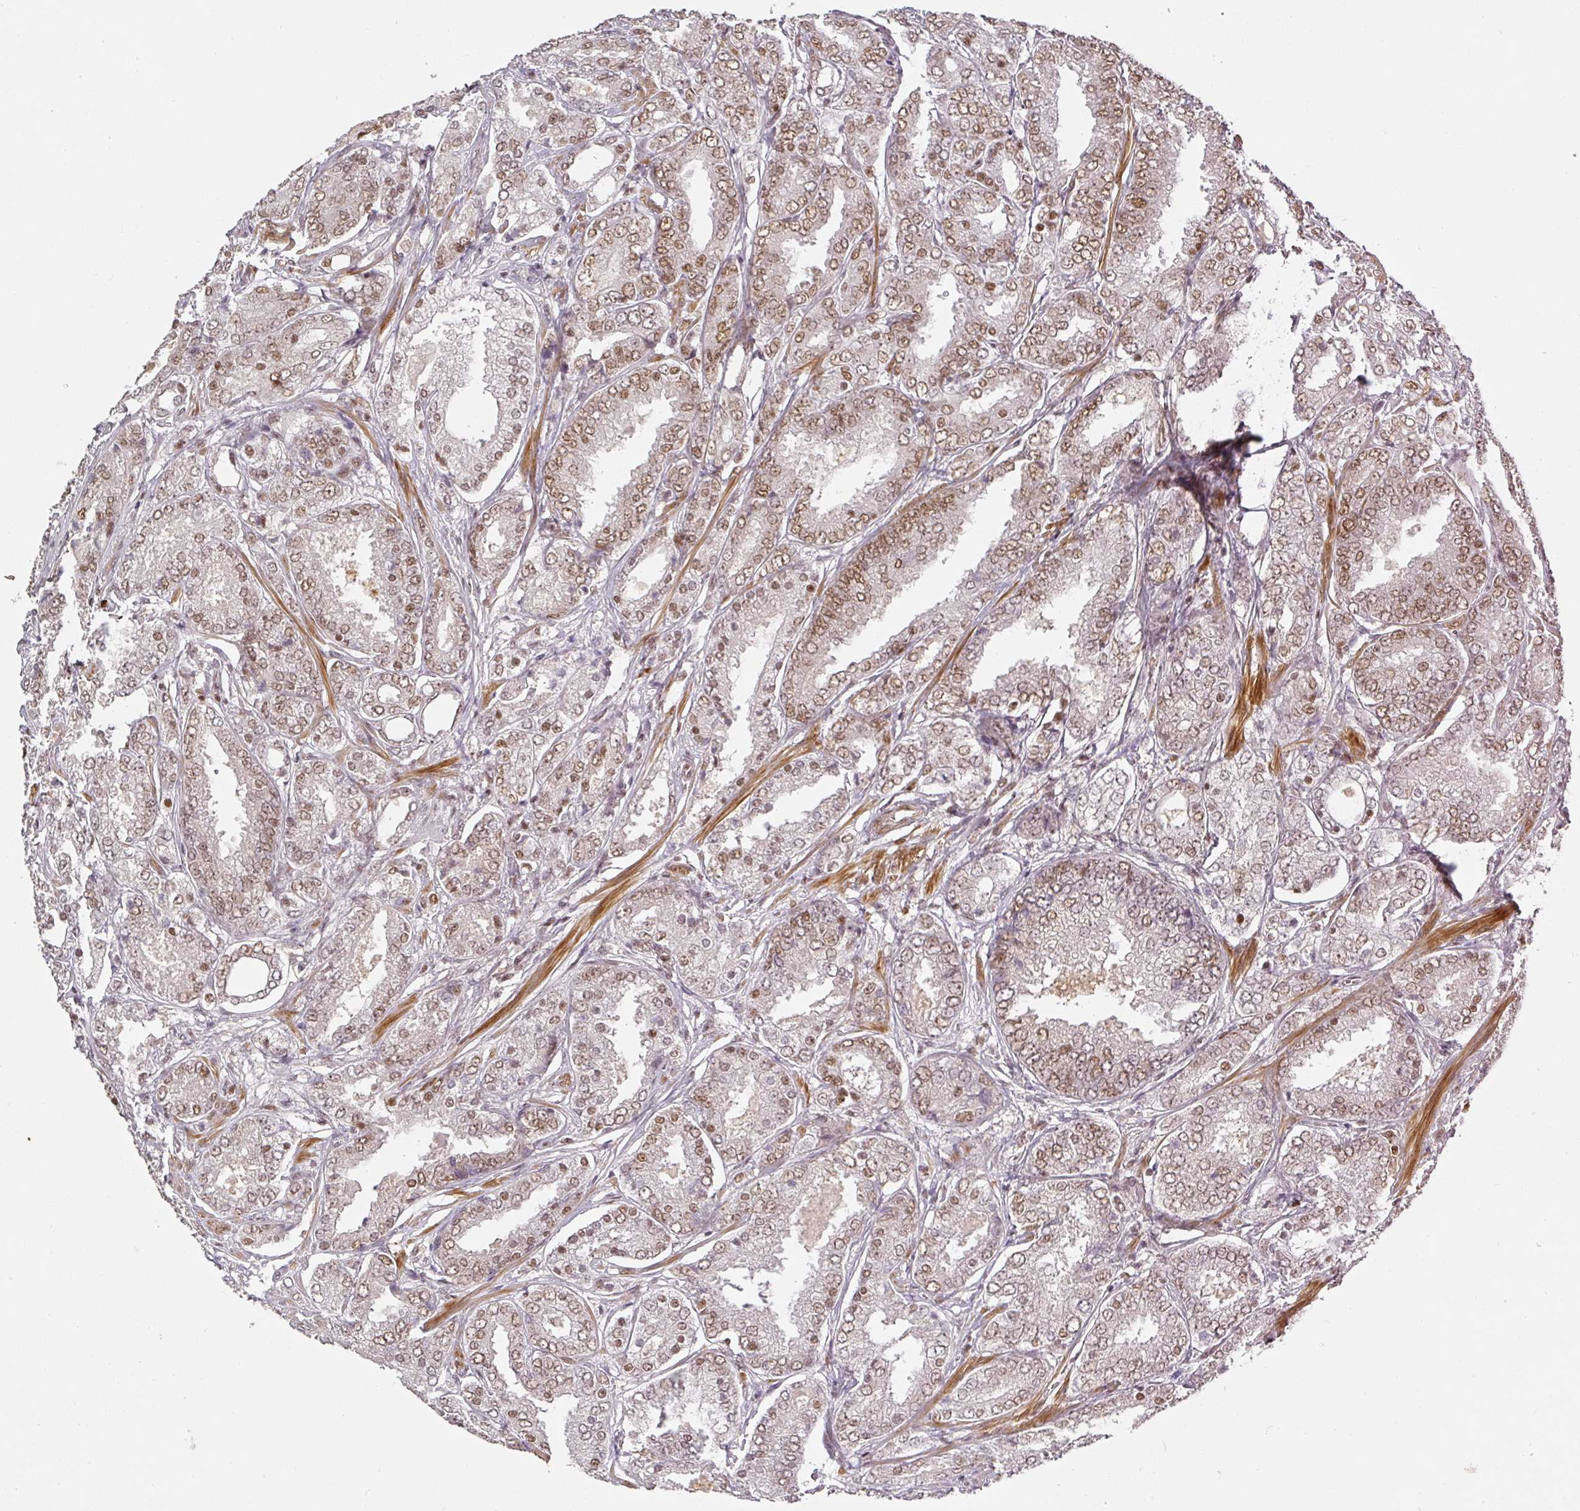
{"staining": {"intensity": "moderate", "quantity": ">75%", "location": "nuclear"}, "tissue": "prostate cancer", "cell_type": "Tumor cells", "image_type": "cancer", "snomed": [{"axis": "morphology", "description": "Adenocarcinoma, High grade"}, {"axis": "topography", "description": "Prostate"}], "caption": "A photomicrograph of prostate high-grade adenocarcinoma stained for a protein shows moderate nuclear brown staining in tumor cells. (brown staining indicates protein expression, while blue staining denotes nuclei).", "gene": "GPRIN2", "patient": {"sex": "male", "age": 63}}